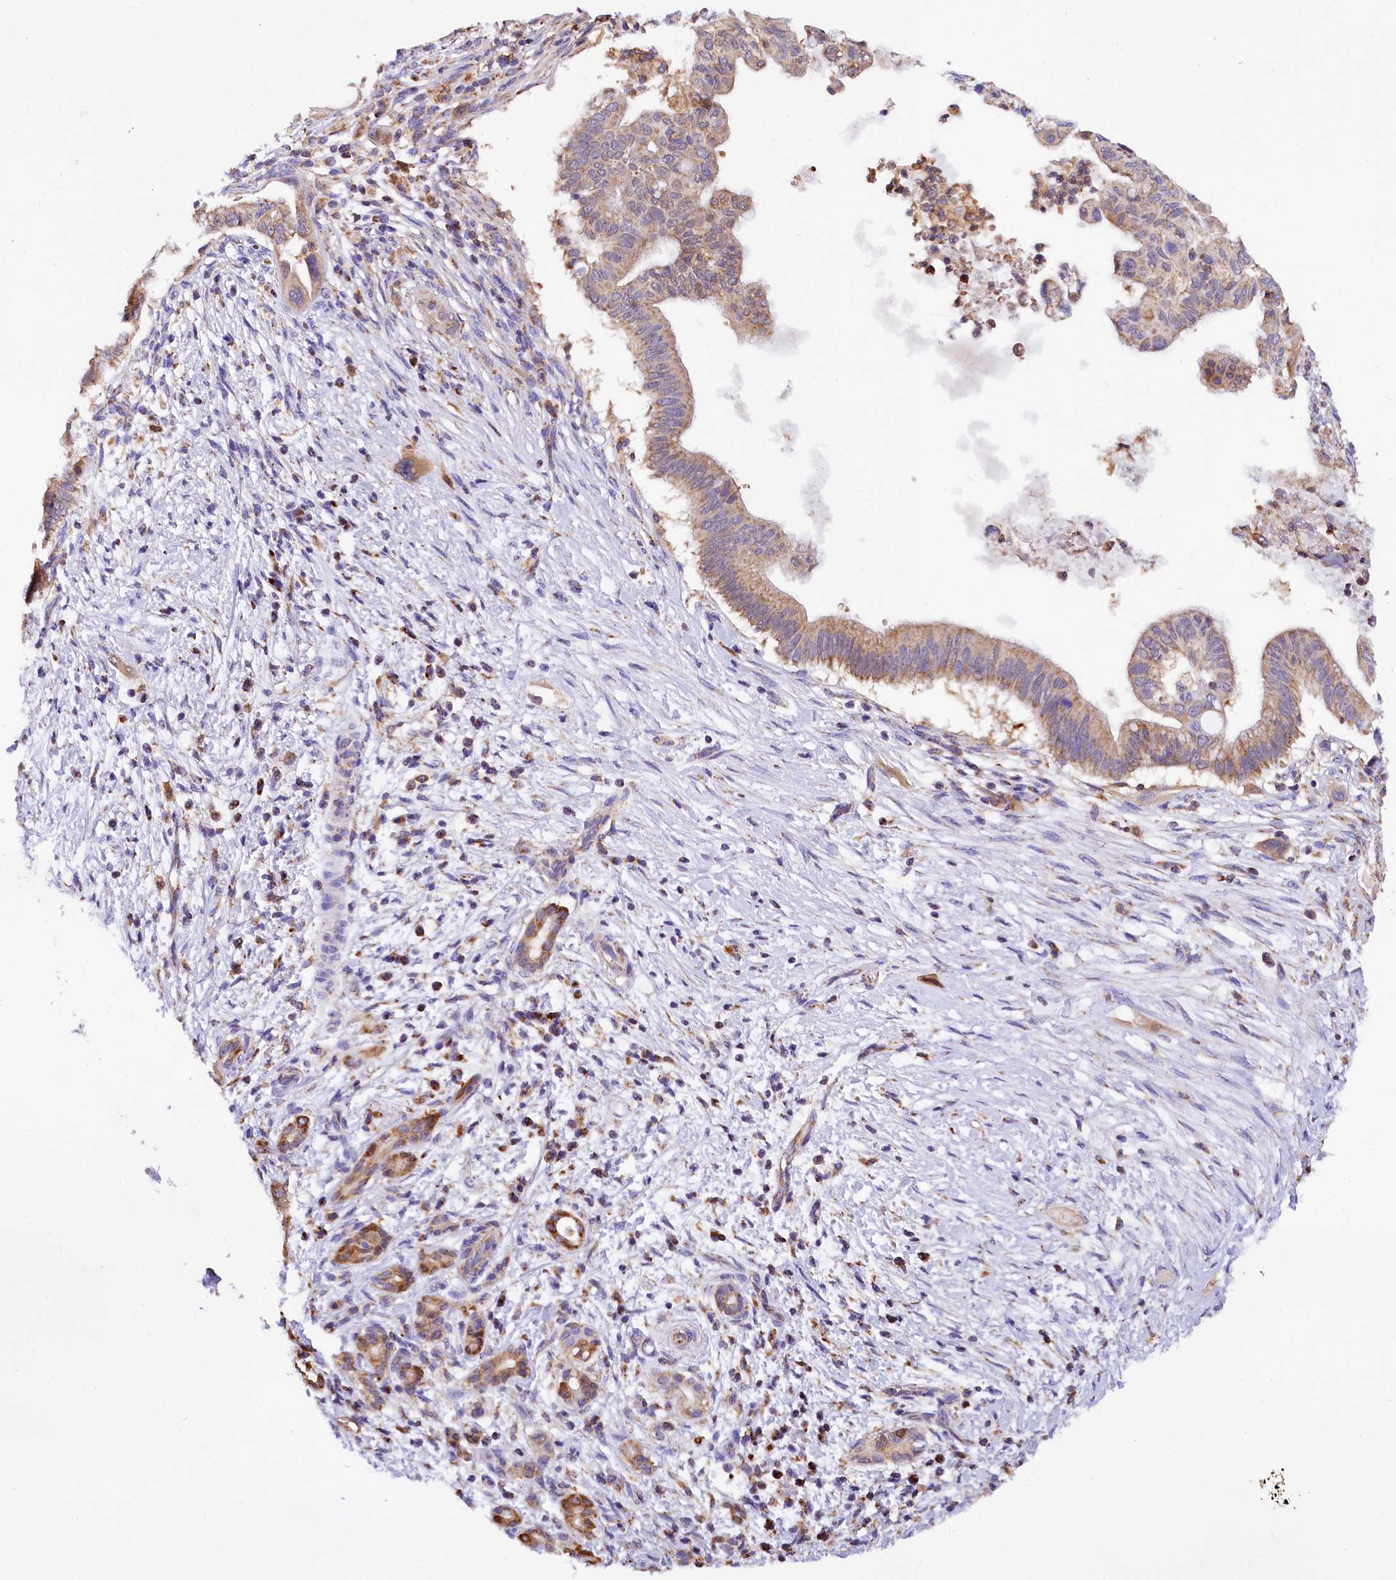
{"staining": {"intensity": "moderate", "quantity": ">75%", "location": "cytoplasmic/membranous"}, "tissue": "pancreatic cancer", "cell_type": "Tumor cells", "image_type": "cancer", "snomed": [{"axis": "morphology", "description": "Adenocarcinoma, NOS"}, {"axis": "topography", "description": "Pancreas"}], "caption": "Immunohistochemical staining of human pancreatic cancer shows medium levels of moderate cytoplasmic/membranous protein positivity in approximately >75% of tumor cells.", "gene": "TASOR2", "patient": {"sex": "male", "age": 68}}